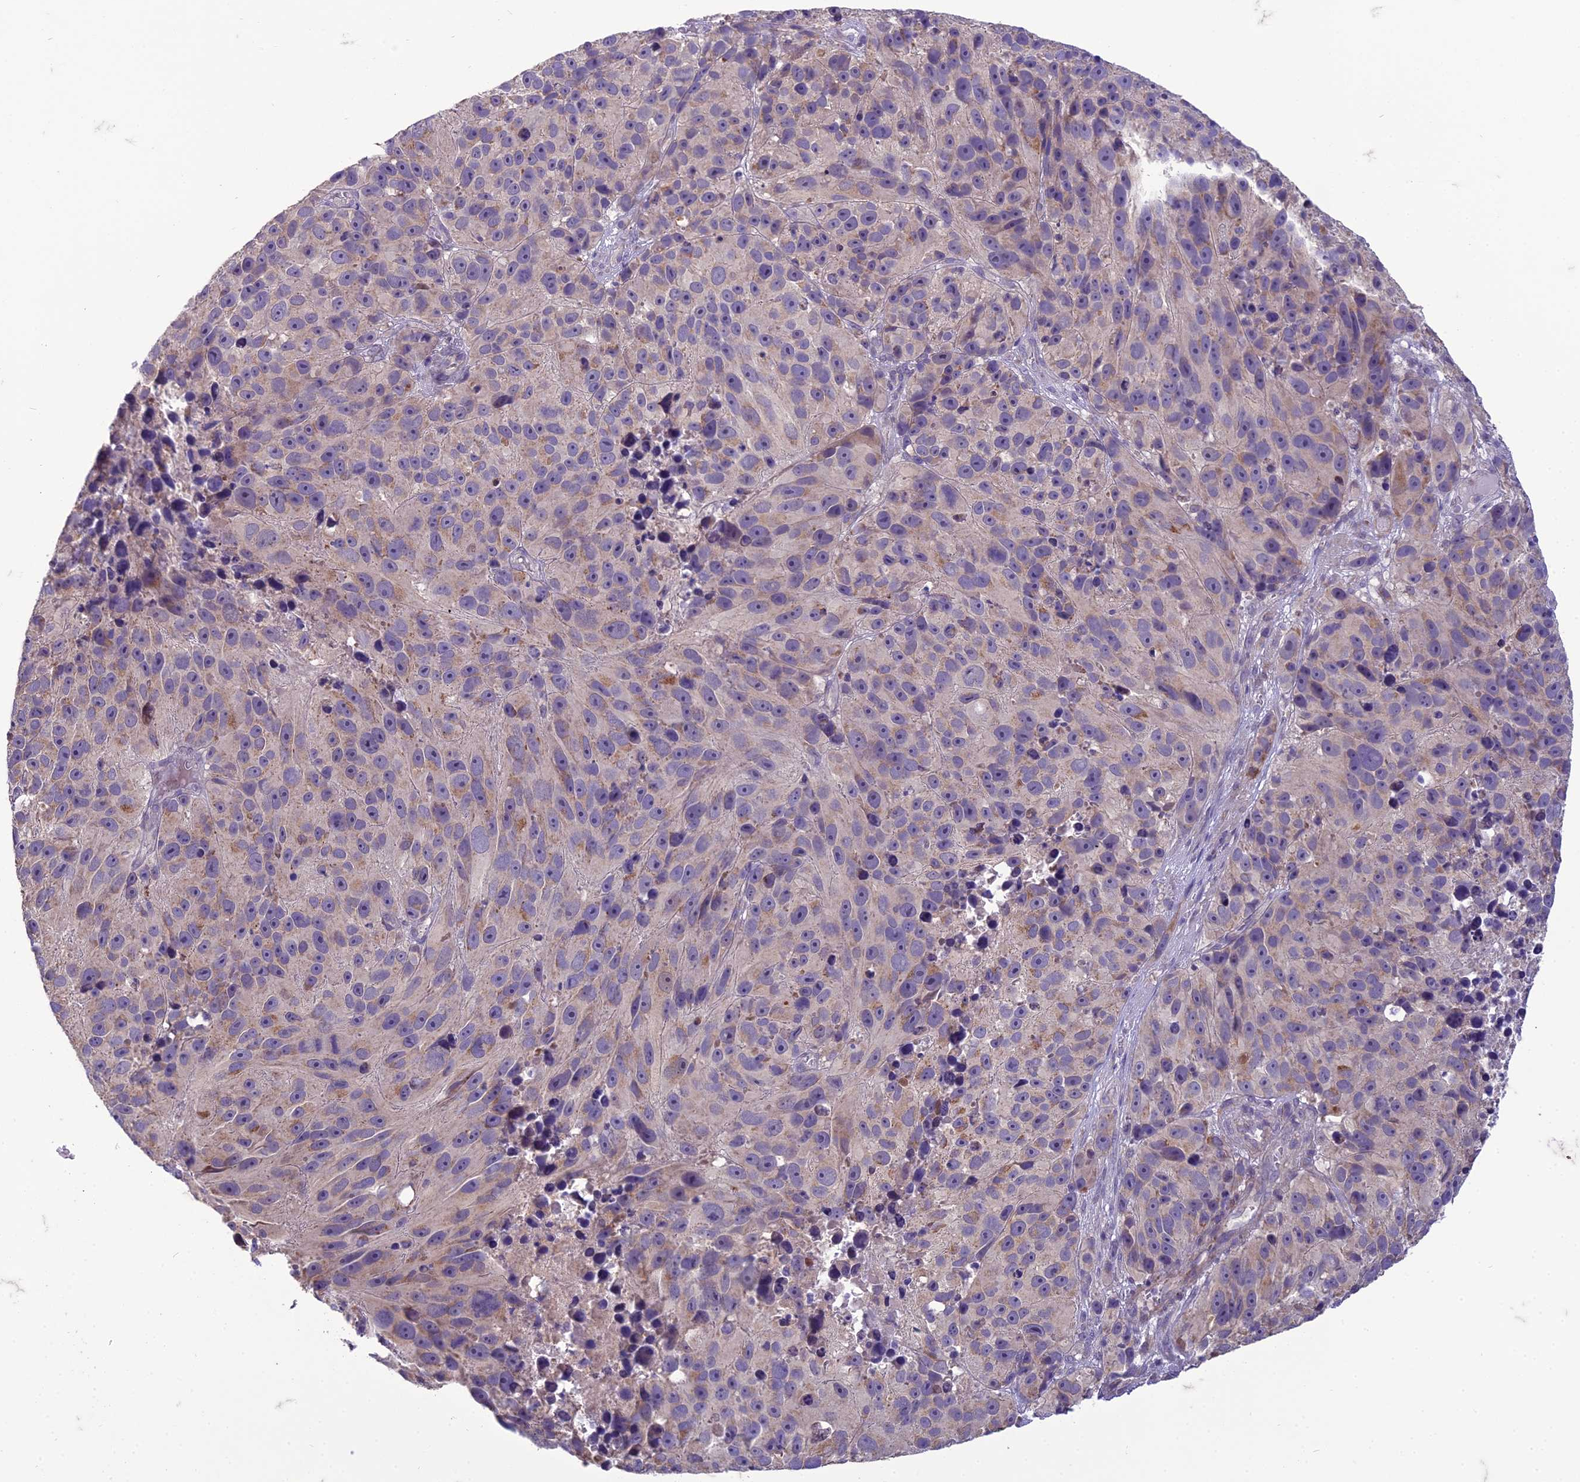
{"staining": {"intensity": "moderate", "quantity": "<25%", "location": "cytoplasmic/membranous"}, "tissue": "melanoma", "cell_type": "Tumor cells", "image_type": "cancer", "snomed": [{"axis": "morphology", "description": "Malignant melanoma, NOS"}, {"axis": "topography", "description": "Skin"}], "caption": "Approximately <25% of tumor cells in human malignant melanoma demonstrate moderate cytoplasmic/membranous protein staining as visualized by brown immunohistochemical staining.", "gene": "DUS2", "patient": {"sex": "male", "age": 84}}